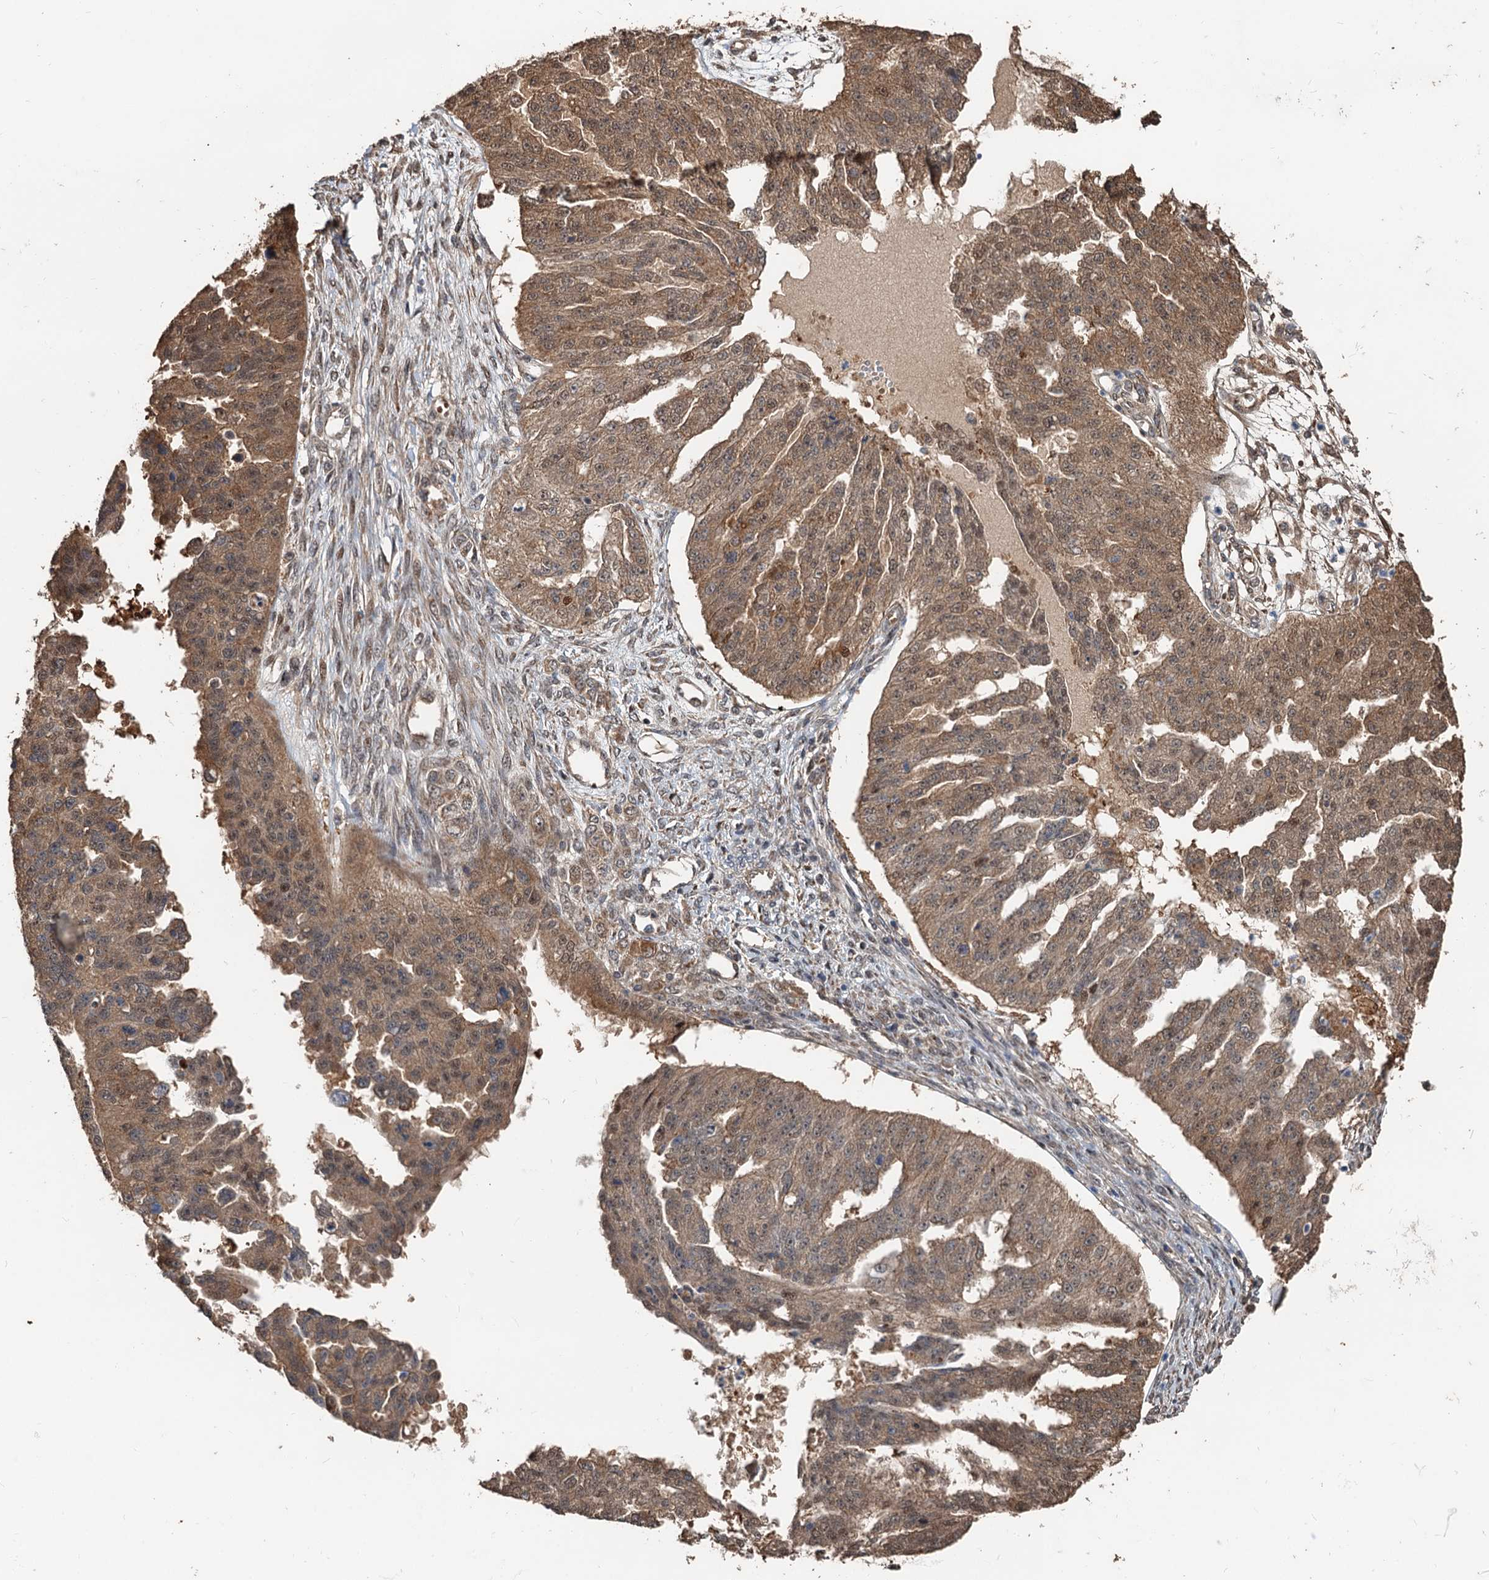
{"staining": {"intensity": "moderate", "quantity": ">75%", "location": "cytoplasmic/membranous,nuclear"}, "tissue": "ovarian cancer", "cell_type": "Tumor cells", "image_type": "cancer", "snomed": [{"axis": "morphology", "description": "Cystadenocarcinoma, serous, NOS"}, {"axis": "topography", "description": "Ovary"}], "caption": "IHC (DAB (3,3'-diaminobenzidine)) staining of ovarian cancer reveals moderate cytoplasmic/membranous and nuclear protein expression in approximately >75% of tumor cells.", "gene": "DEXI", "patient": {"sex": "female", "age": 58}}